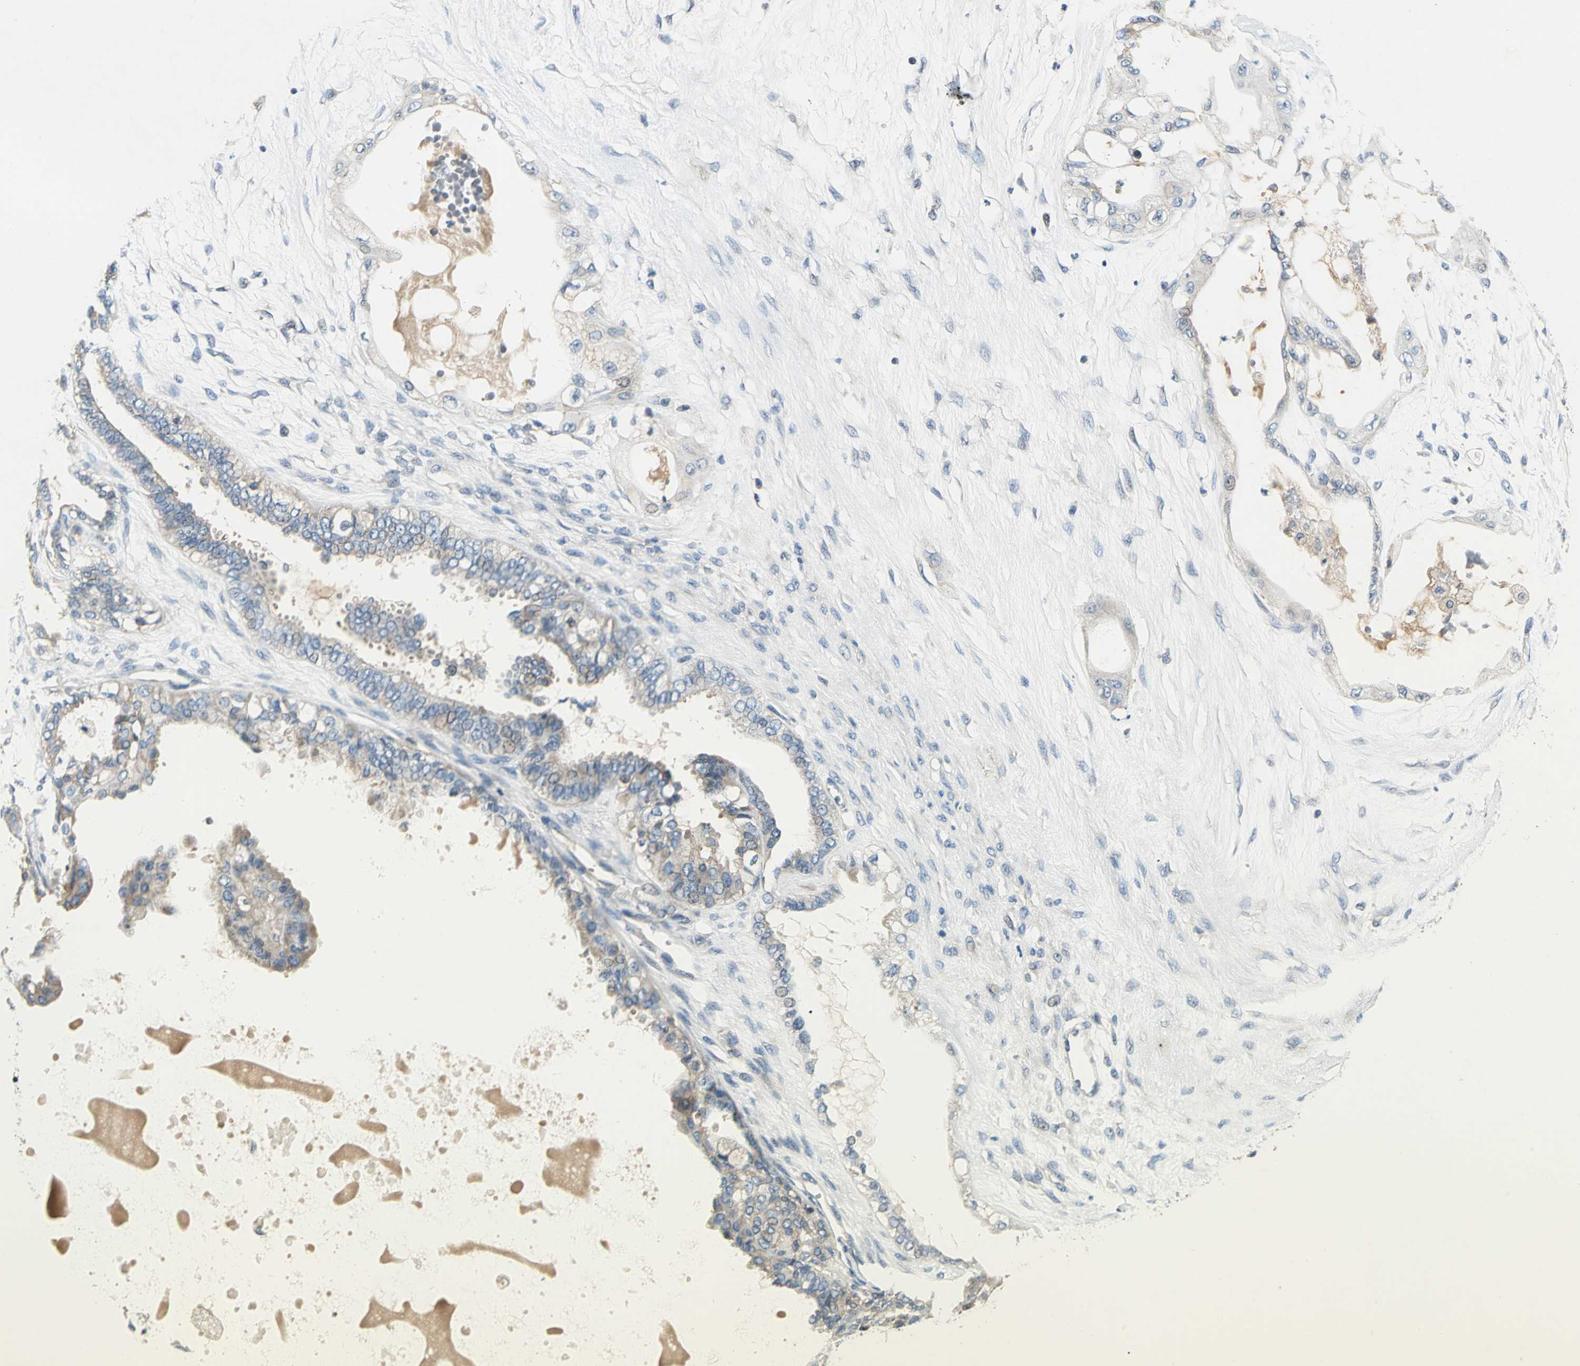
{"staining": {"intensity": "weak", "quantity": "25%-75%", "location": "cytoplasmic/membranous"}, "tissue": "ovarian cancer", "cell_type": "Tumor cells", "image_type": "cancer", "snomed": [{"axis": "morphology", "description": "Carcinoma, NOS"}, {"axis": "morphology", "description": "Carcinoma, endometroid"}, {"axis": "topography", "description": "Ovary"}], "caption": "Immunohistochemistry histopathology image of ovarian cancer stained for a protein (brown), which exhibits low levels of weak cytoplasmic/membranous expression in about 25%-75% of tumor cells.", "gene": "DDX3Y", "patient": {"sex": "female", "age": 50}}